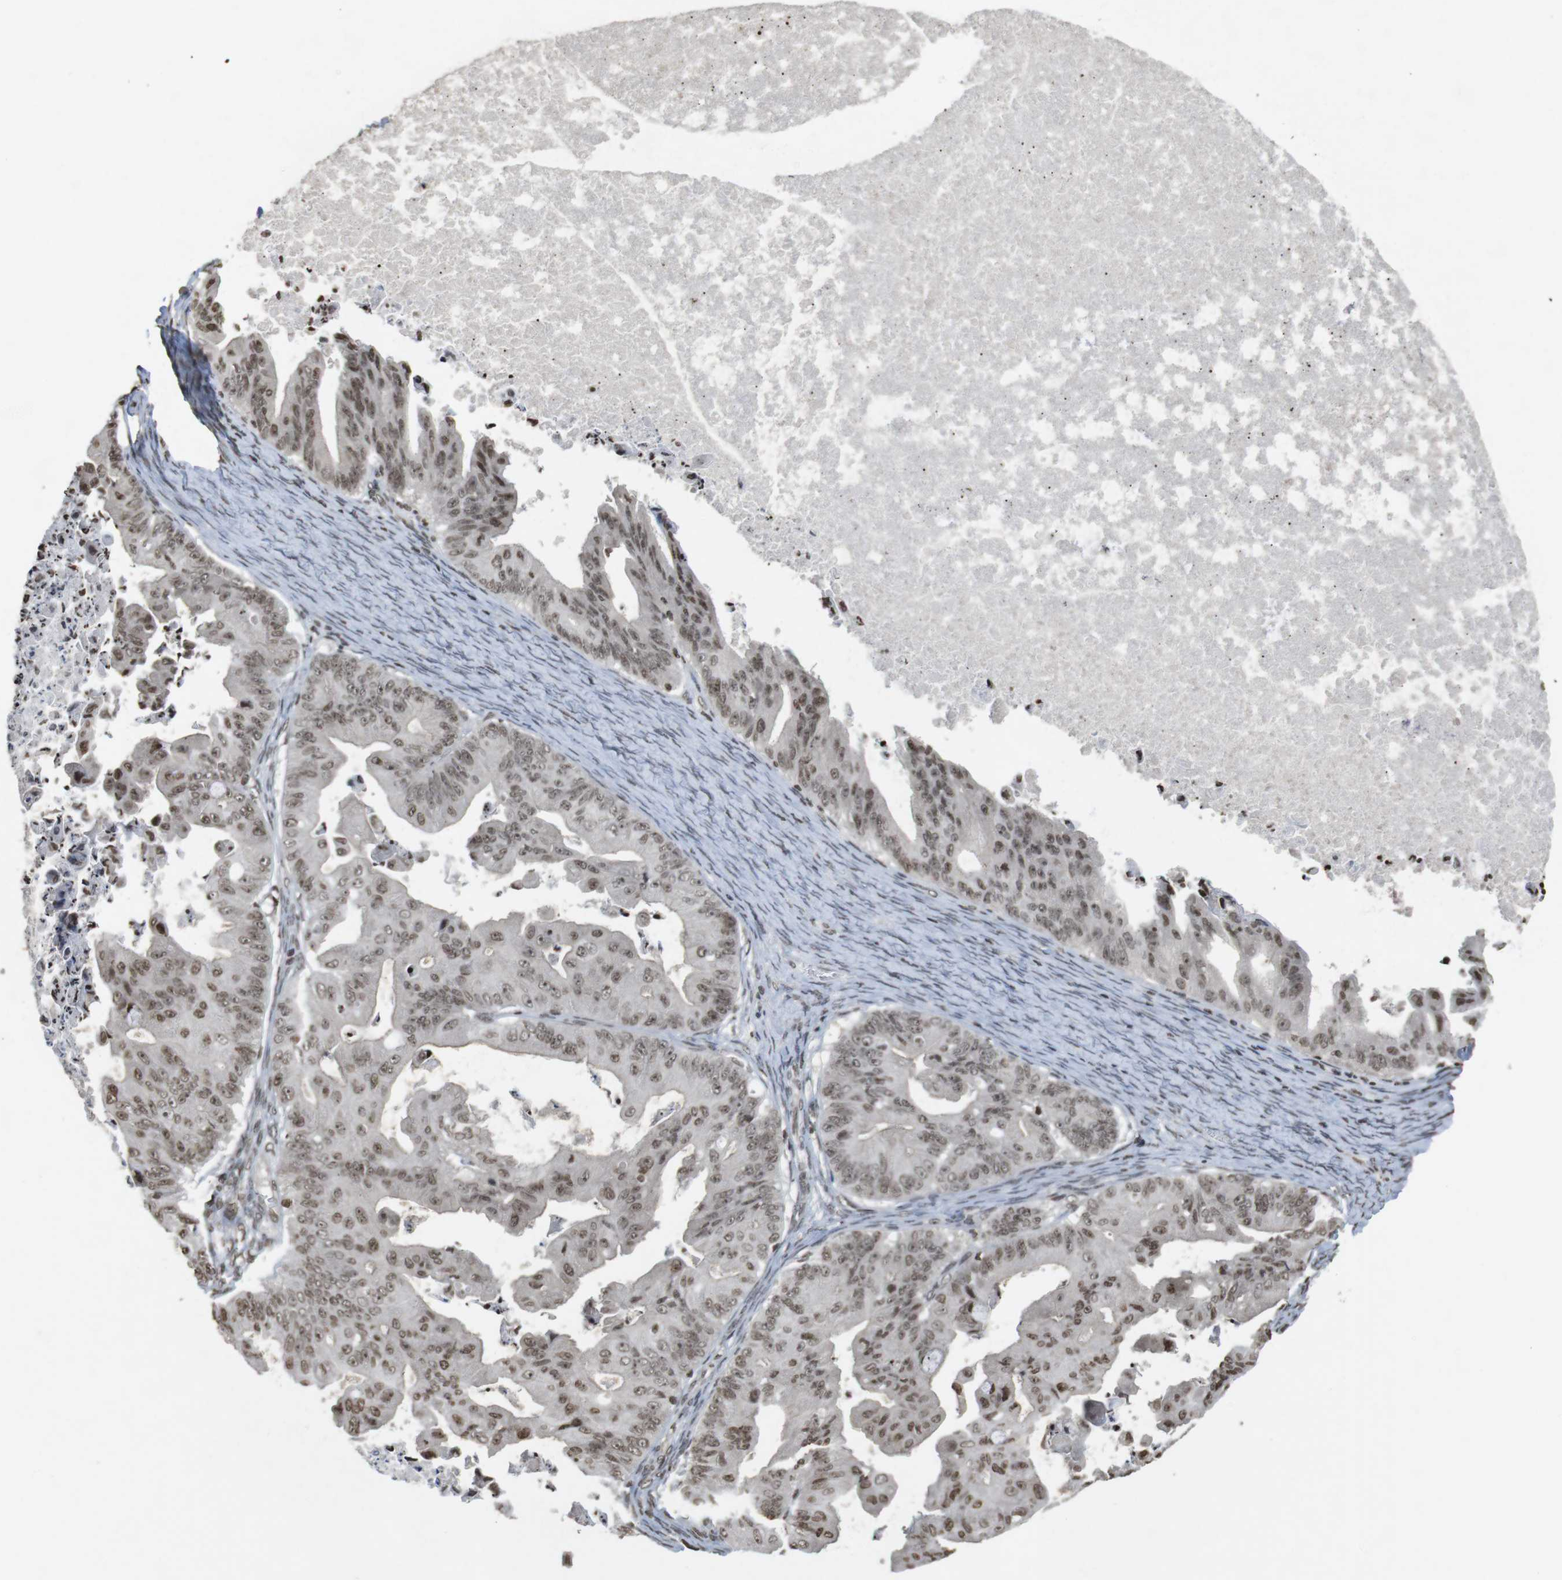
{"staining": {"intensity": "weak", "quantity": ">75%", "location": "nuclear"}, "tissue": "ovarian cancer", "cell_type": "Tumor cells", "image_type": "cancer", "snomed": [{"axis": "morphology", "description": "Cystadenocarcinoma, mucinous, NOS"}, {"axis": "topography", "description": "Ovary"}], "caption": "IHC photomicrograph of neoplastic tissue: human mucinous cystadenocarcinoma (ovarian) stained using IHC exhibits low levels of weak protein expression localized specifically in the nuclear of tumor cells, appearing as a nuclear brown color.", "gene": "FOXA3", "patient": {"sex": "female", "age": 37}}